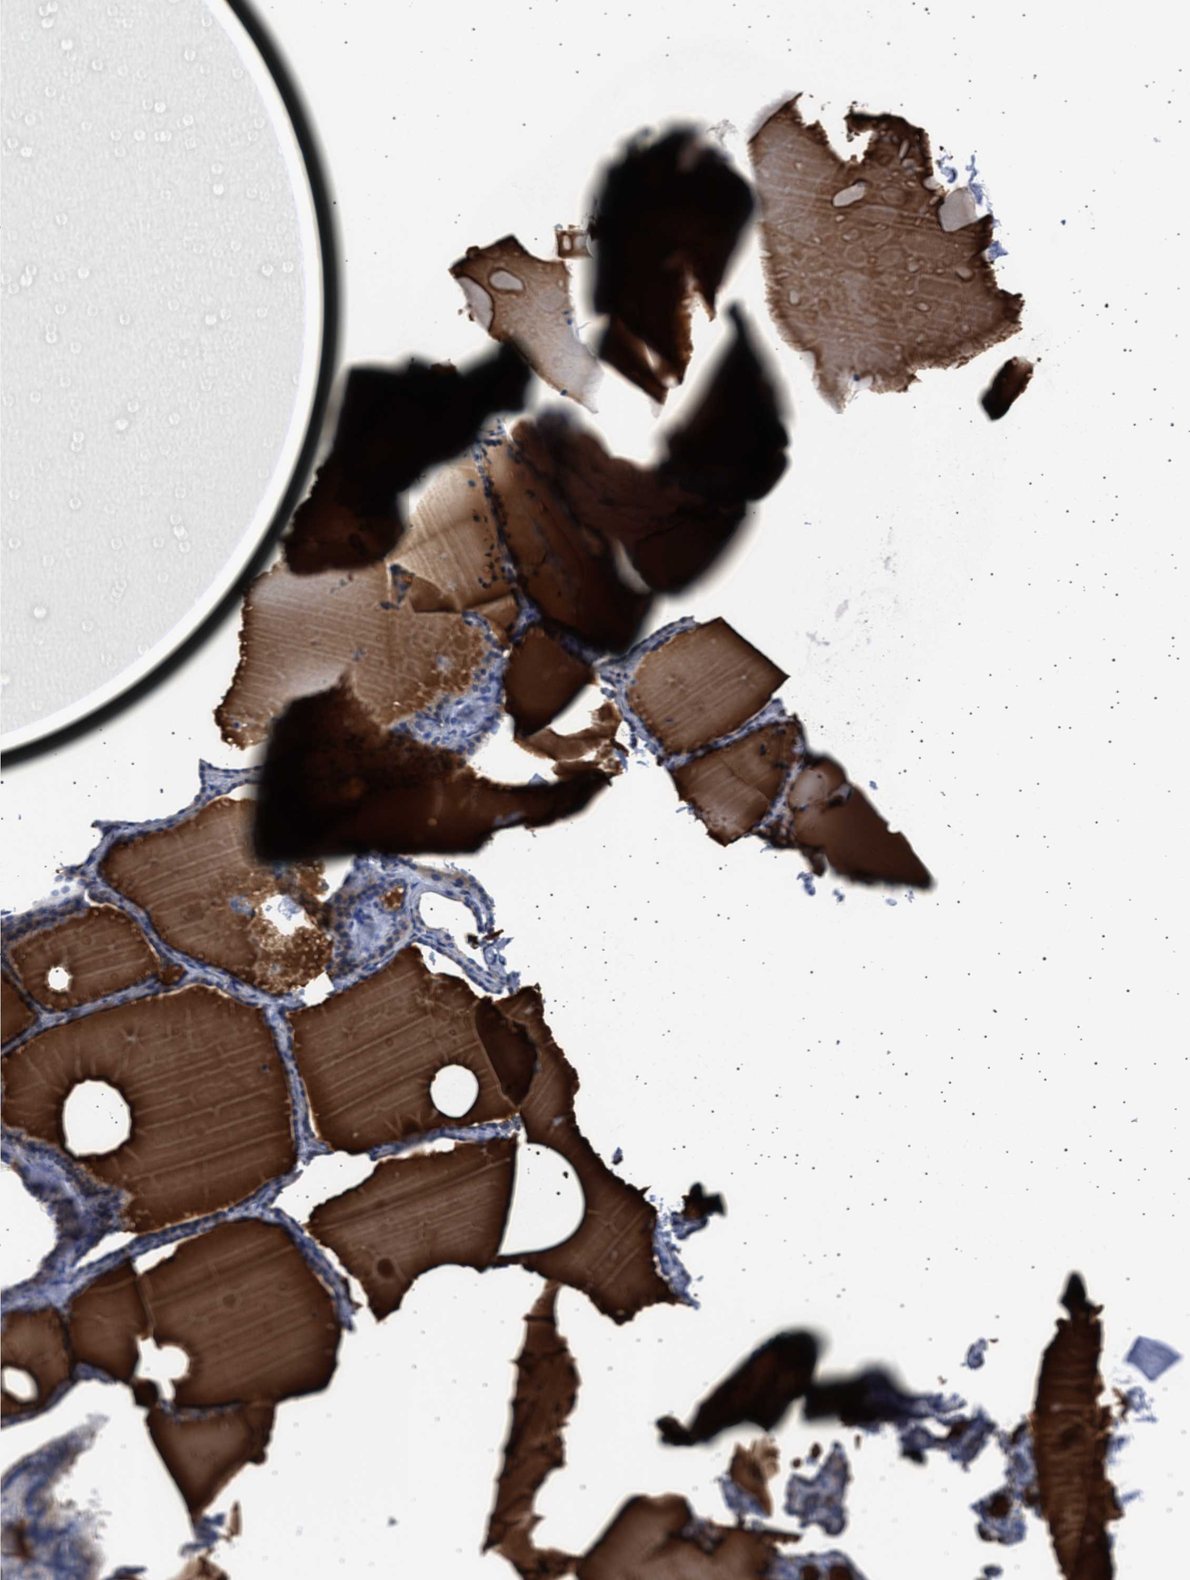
{"staining": {"intensity": "negative", "quantity": "none", "location": "none"}, "tissue": "thyroid gland", "cell_type": "Glandular cells", "image_type": "normal", "snomed": [{"axis": "morphology", "description": "Normal tissue, NOS"}, {"axis": "topography", "description": "Thyroid gland"}], "caption": "Immunohistochemistry (IHC) of normal thyroid gland displays no staining in glandular cells.", "gene": "HEMGN", "patient": {"sex": "female", "age": 28}}